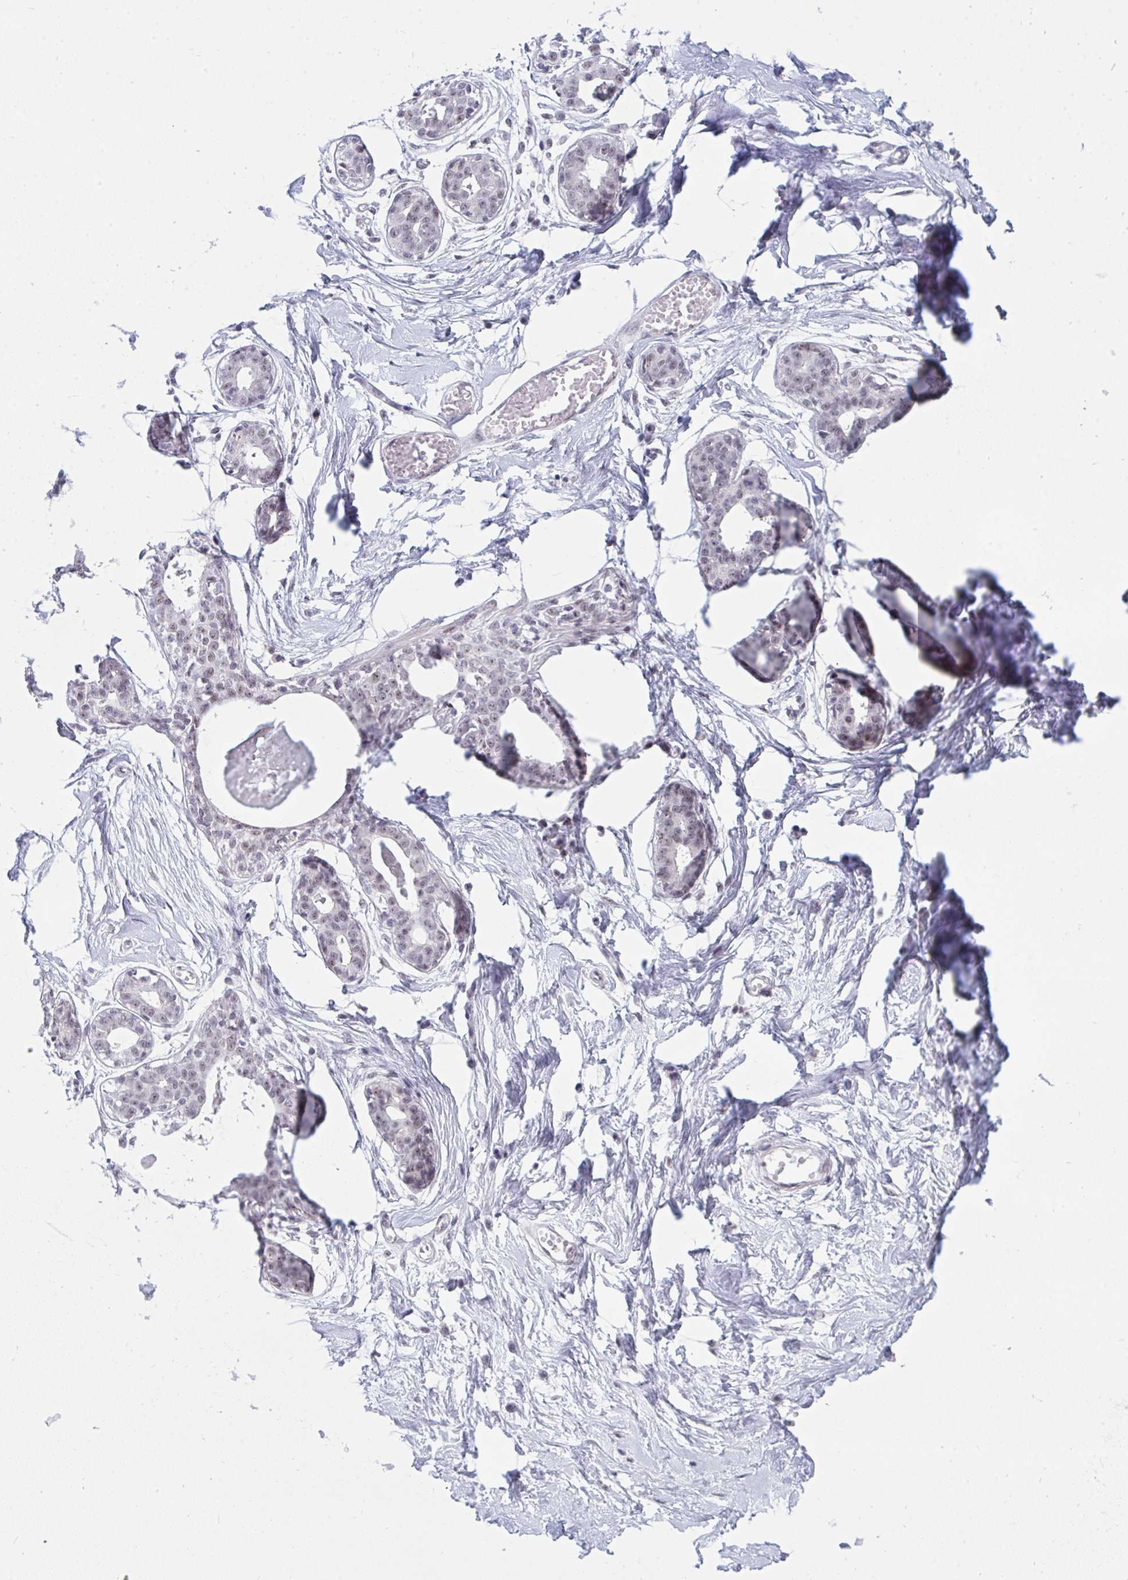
{"staining": {"intensity": "negative", "quantity": "none", "location": "none"}, "tissue": "breast", "cell_type": "Adipocytes", "image_type": "normal", "snomed": [{"axis": "morphology", "description": "Normal tissue, NOS"}, {"axis": "topography", "description": "Breast"}], "caption": "Adipocytes are negative for protein expression in unremarkable human breast. (Brightfield microscopy of DAB (3,3'-diaminobenzidine) immunohistochemistry at high magnification).", "gene": "PRR14", "patient": {"sex": "female", "age": 45}}